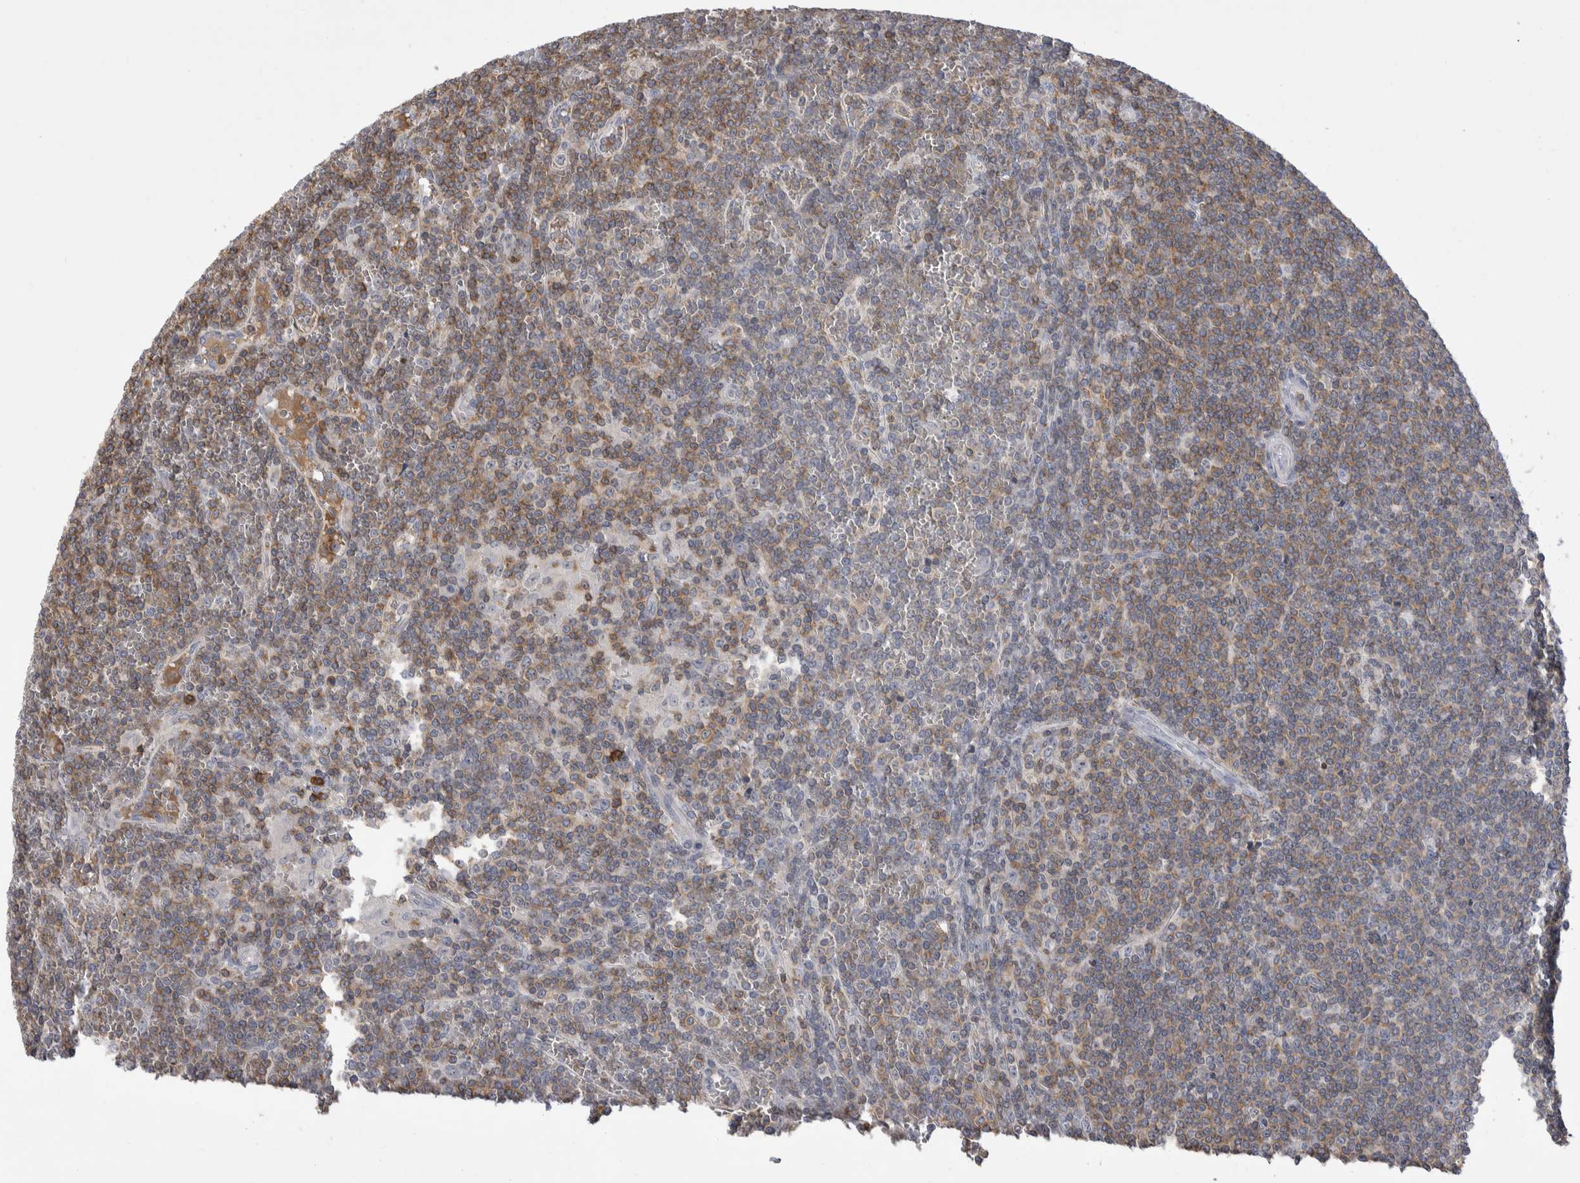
{"staining": {"intensity": "moderate", "quantity": "25%-75%", "location": "cytoplasmic/membranous"}, "tissue": "lymphoma", "cell_type": "Tumor cells", "image_type": "cancer", "snomed": [{"axis": "morphology", "description": "Malignant lymphoma, non-Hodgkin's type, Low grade"}, {"axis": "topography", "description": "Spleen"}], "caption": "Immunohistochemical staining of malignant lymphoma, non-Hodgkin's type (low-grade) reveals medium levels of moderate cytoplasmic/membranous expression in approximately 25%-75% of tumor cells.", "gene": "CEP295NL", "patient": {"sex": "female", "age": 19}}